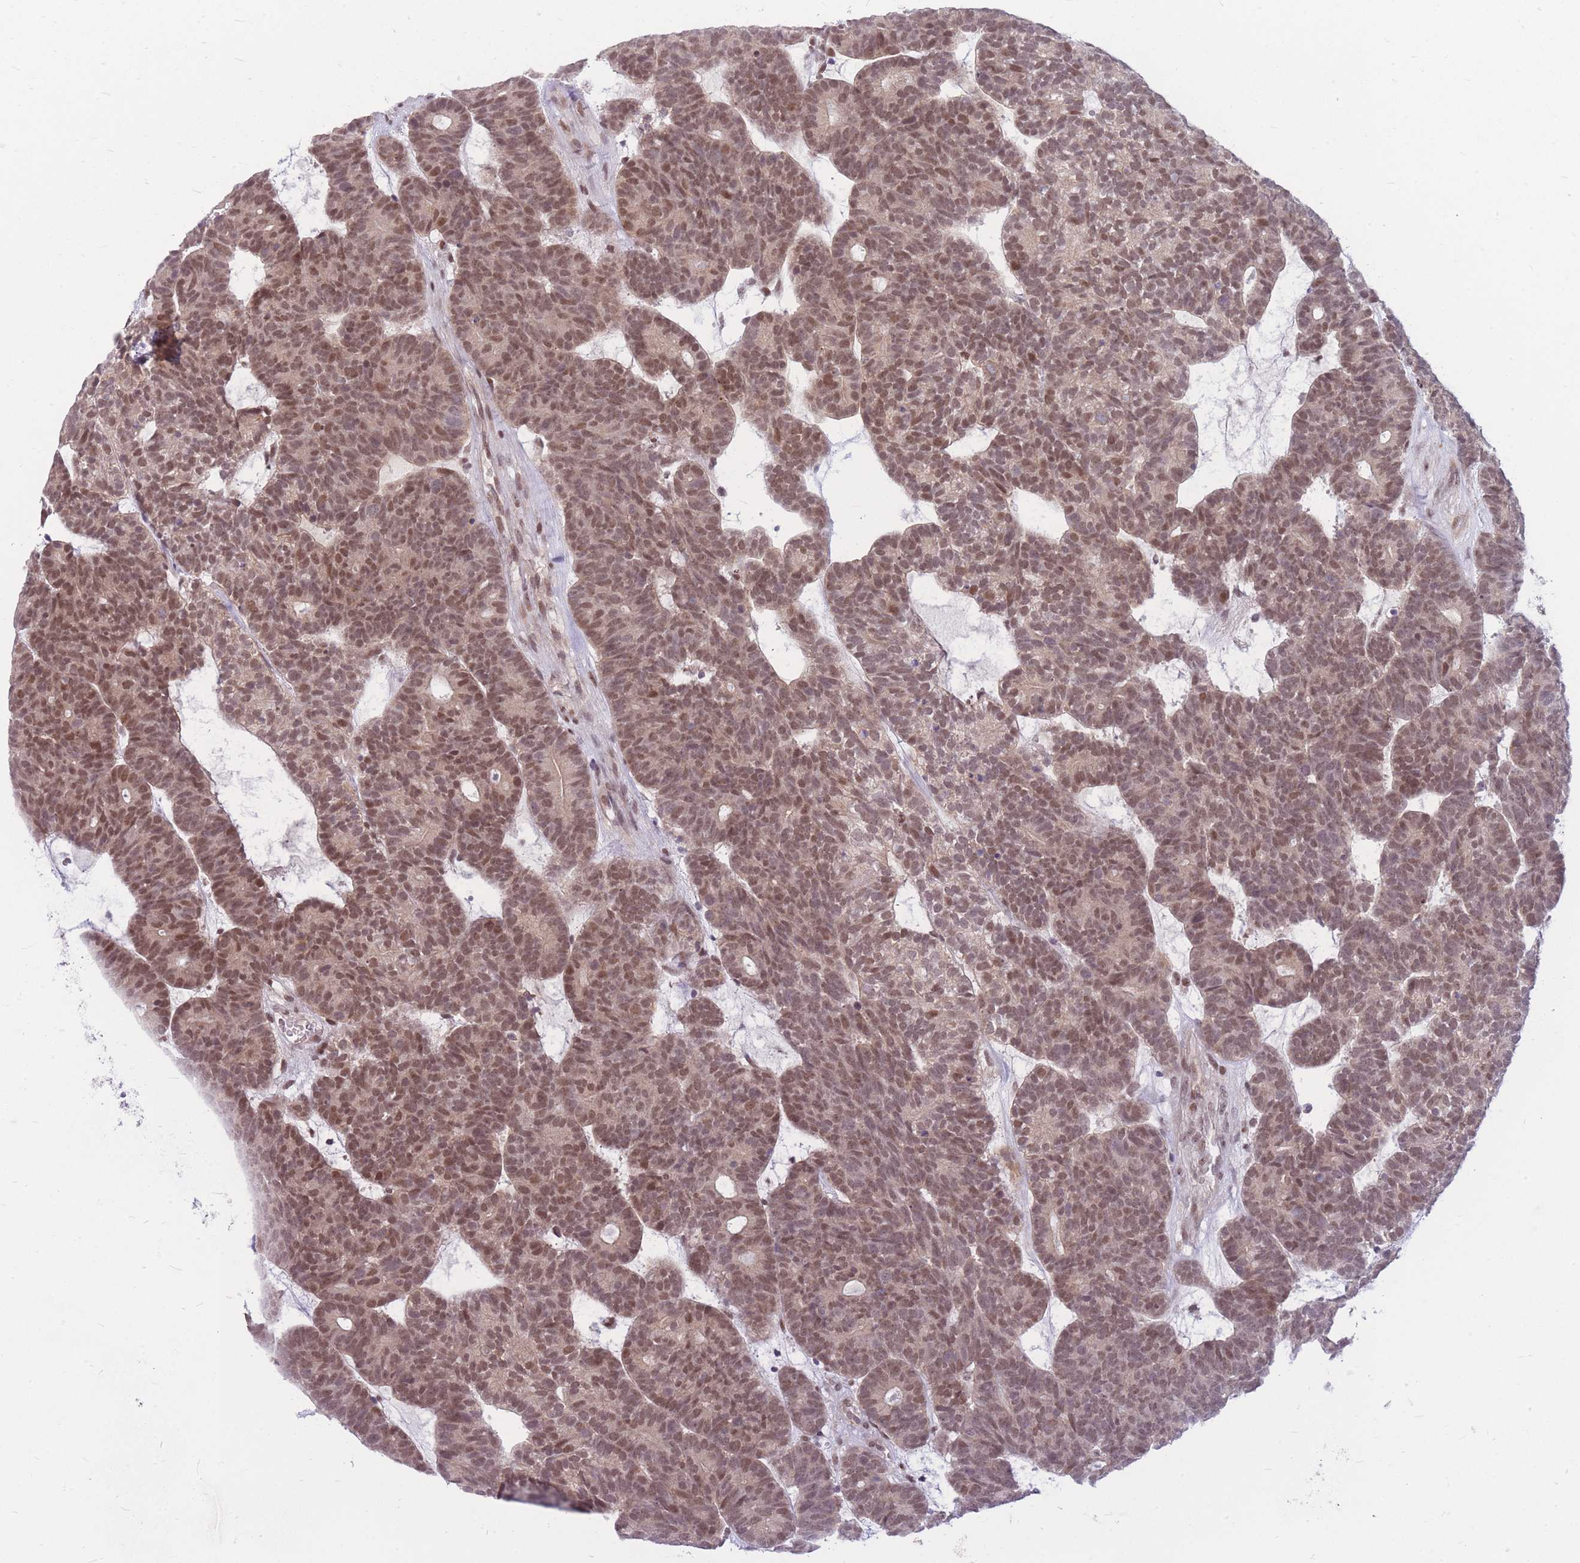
{"staining": {"intensity": "moderate", "quantity": ">75%", "location": "nuclear"}, "tissue": "head and neck cancer", "cell_type": "Tumor cells", "image_type": "cancer", "snomed": [{"axis": "morphology", "description": "Adenocarcinoma, NOS"}, {"axis": "topography", "description": "Head-Neck"}], "caption": "This photomicrograph exhibits IHC staining of human head and neck cancer, with medium moderate nuclear expression in about >75% of tumor cells.", "gene": "ERCC2", "patient": {"sex": "female", "age": 81}}